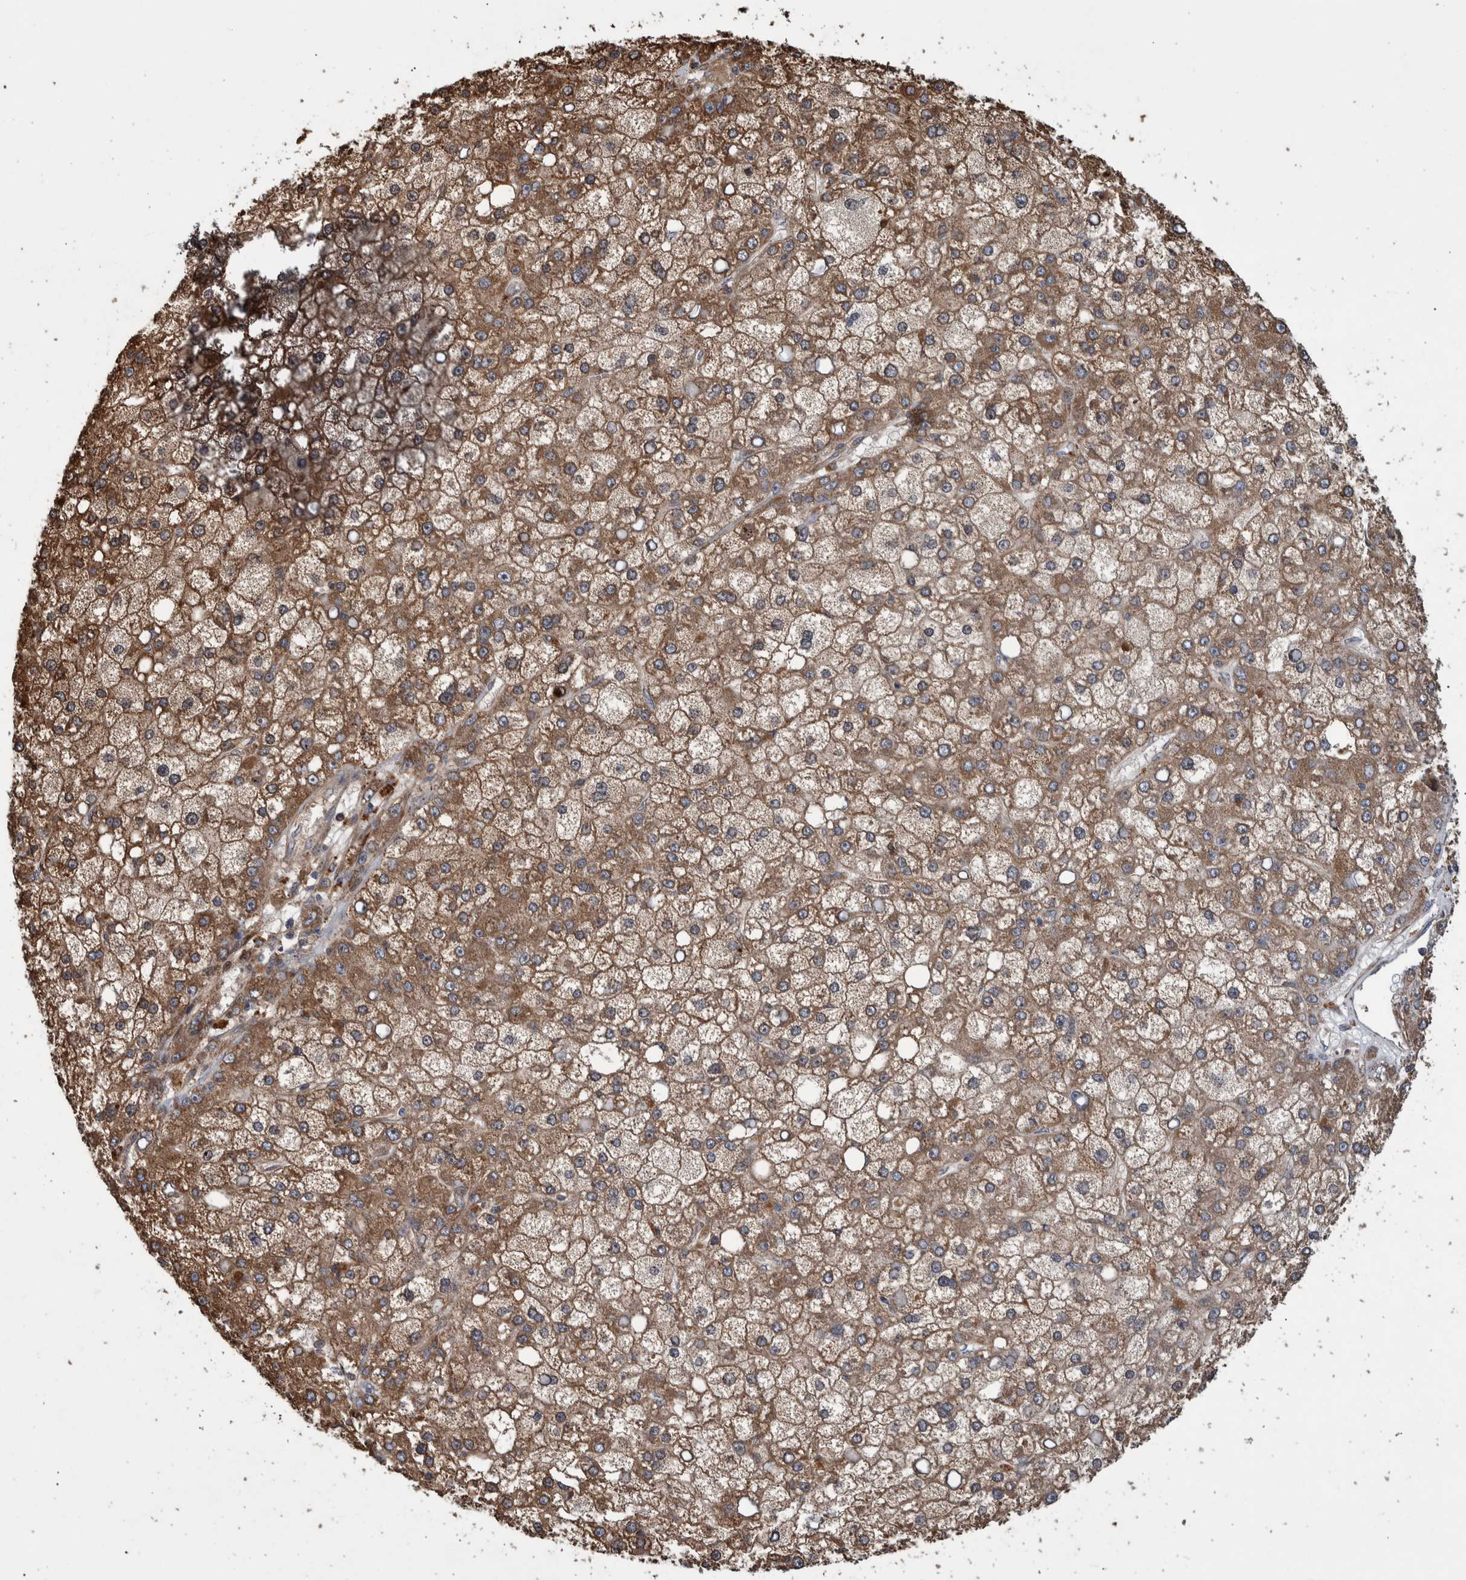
{"staining": {"intensity": "weak", "quantity": ">75%", "location": "cytoplasmic/membranous"}, "tissue": "liver cancer", "cell_type": "Tumor cells", "image_type": "cancer", "snomed": [{"axis": "morphology", "description": "Carcinoma, Hepatocellular, NOS"}, {"axis": "topography", "description": "Liver"}], "caption": "Liver hepatocellular carcinoma stained with a protein marker reveals weak staining in tumor cells.", "gene": "B3GNTL1", "patient": {"sex": "male", "age": 67}}